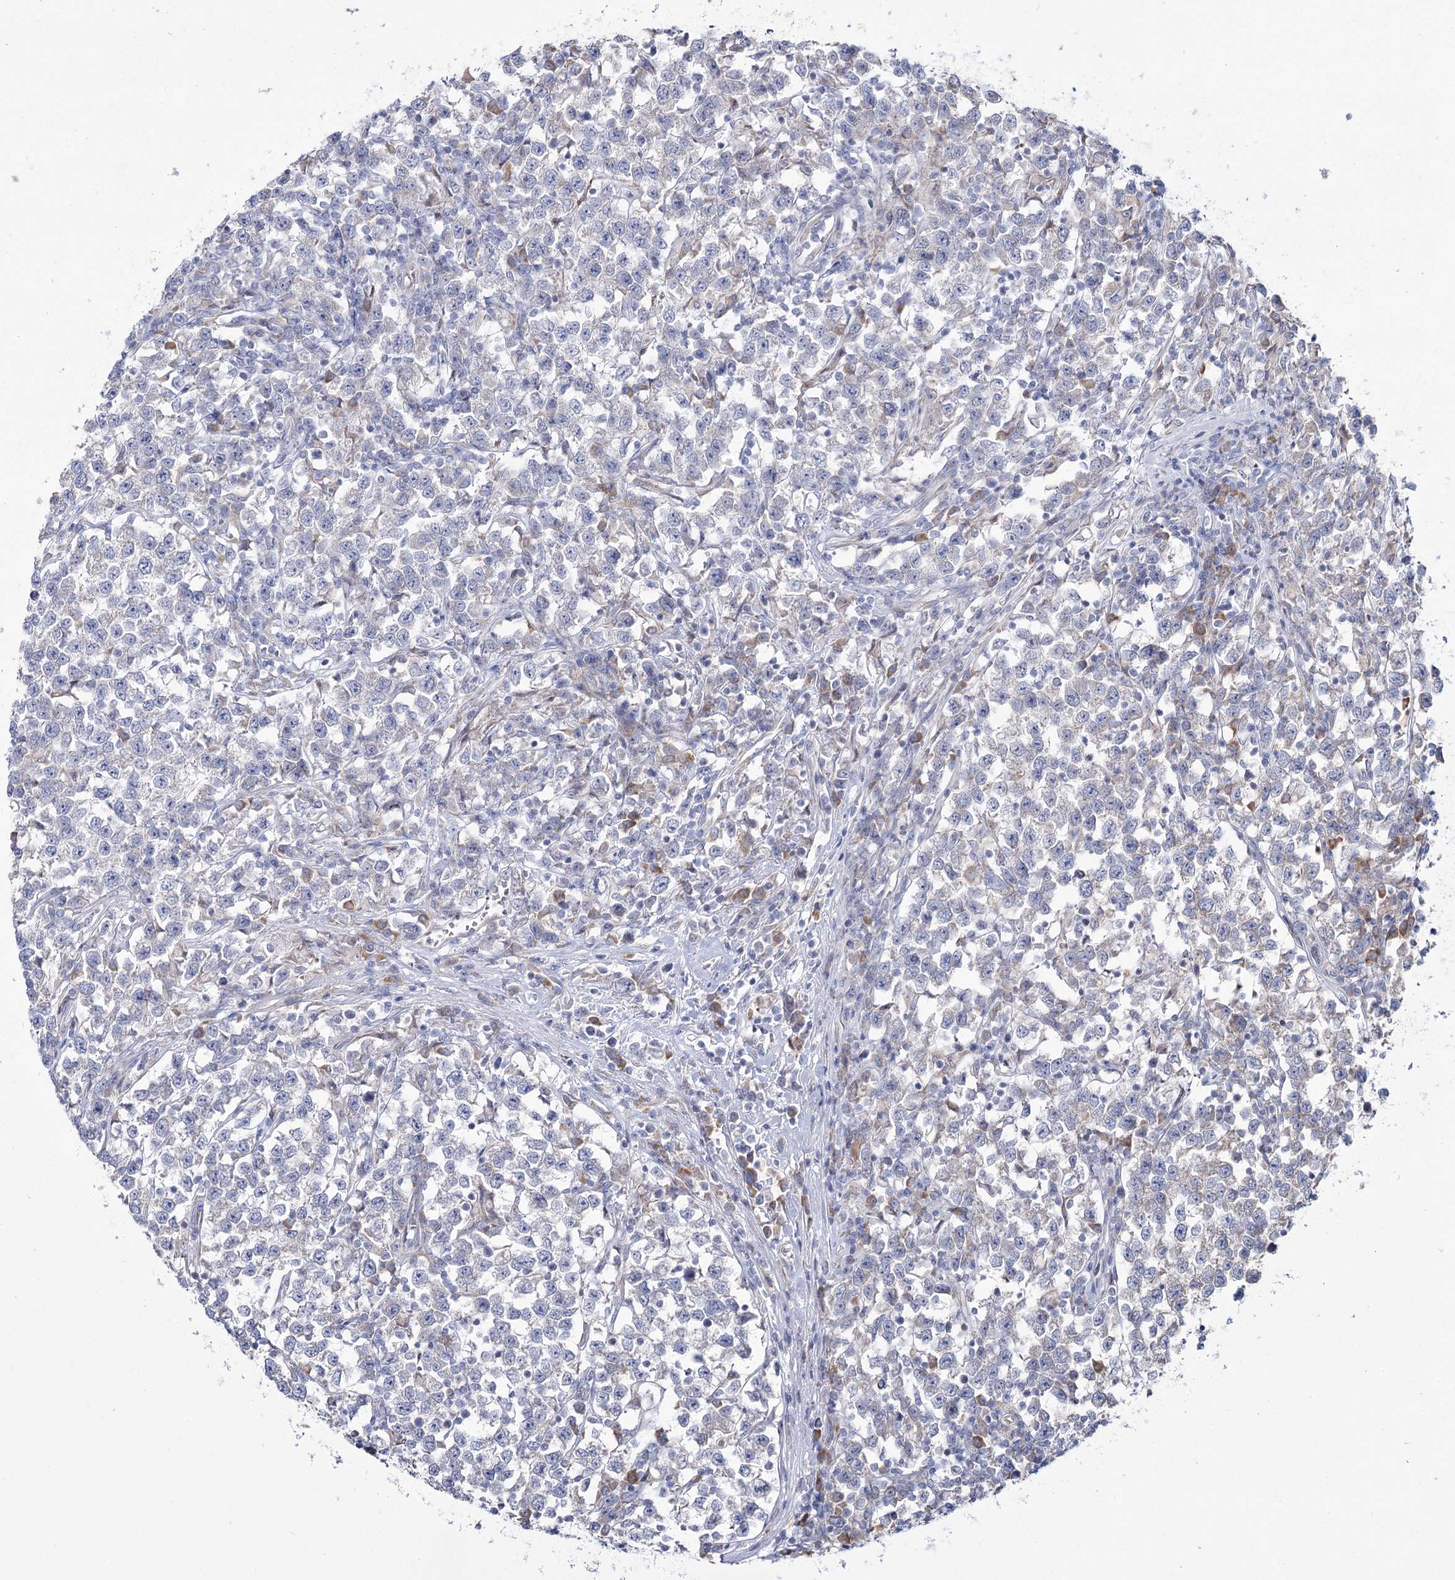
{"staining": {"intensity": "negative", "quantity": "none", "location": "none"}, "tissue": "testis cancer", "cell_type": "Tumor cells", "image_type": "cancer", "snomed": [{"axis": "morphology", "description": "Normal tissue, NOS"}, {"axis": "morphology", "description": "Seminoma, NOS"}, {"axis": "topography", "description": "Testis"}], "caption": "The image displays no significant staining in tumor cells of seminoma (testis).", "gene": "NIPAL4", "patient": {"sex": "male", "age": 43}}